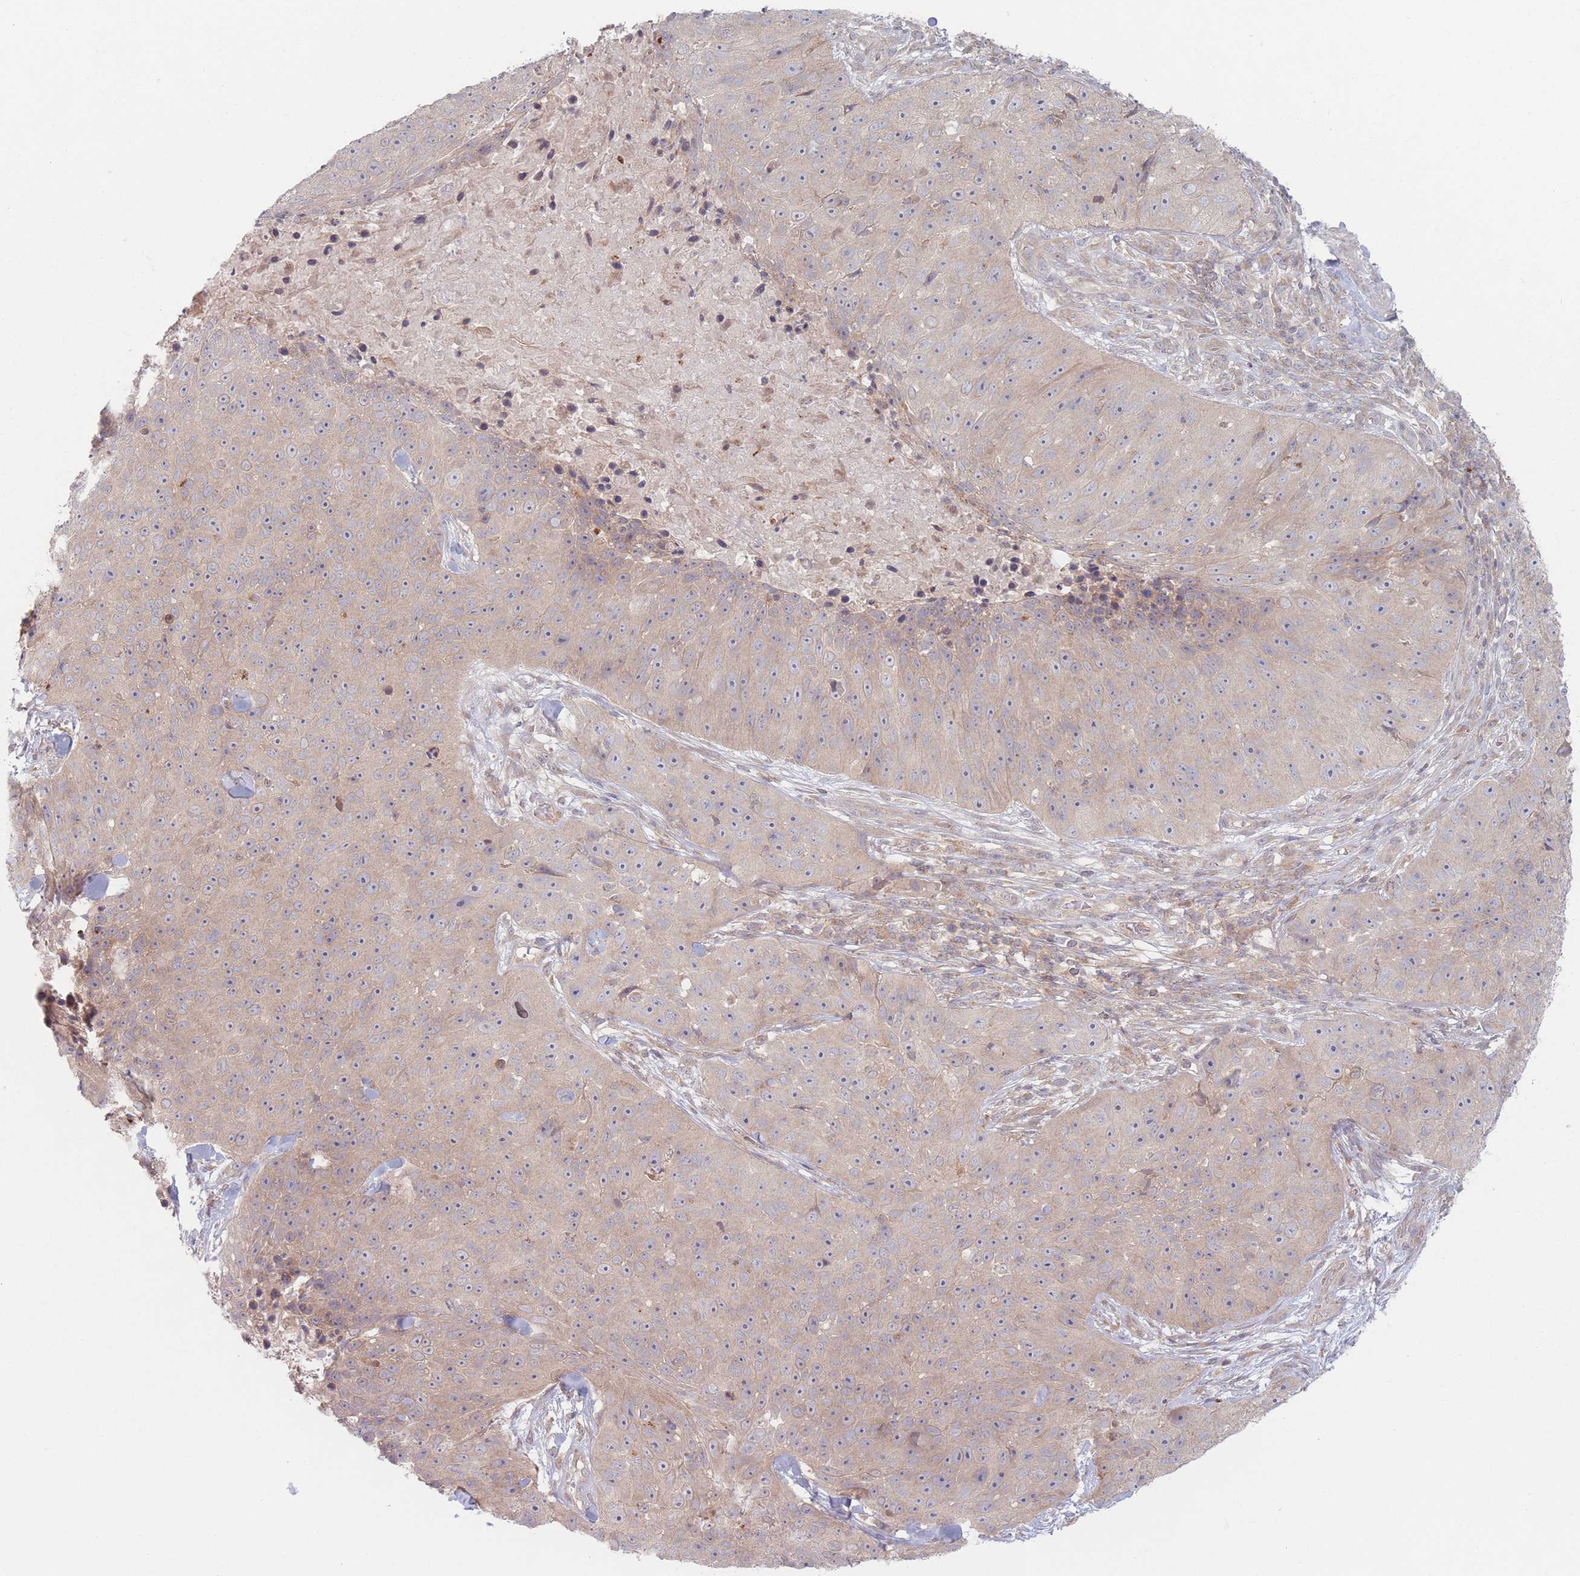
{"staining": {"intensity": "weak", "quantity": ">75%", "location": "cytoplasmic/membranous"}, "tissue": "skin cancer", "cell_type": "Tumor cells", "image_type": "cancer", "snomed": [{"axis": "morphology", "description": "Squamous cell carcinoma, NOS"}, {"axis": "topography", "description": "Skin"}], "caption": "Brown immunohistochemical staining in skin squamous cell carcinoma reveals weak cytoplasmic/membranous staining in about >75% of tumor cells. (IHC, brightfield microscopy, high magnification).", "gene": "PPM1A", "patient": {"sex": "female", "age": 87}}